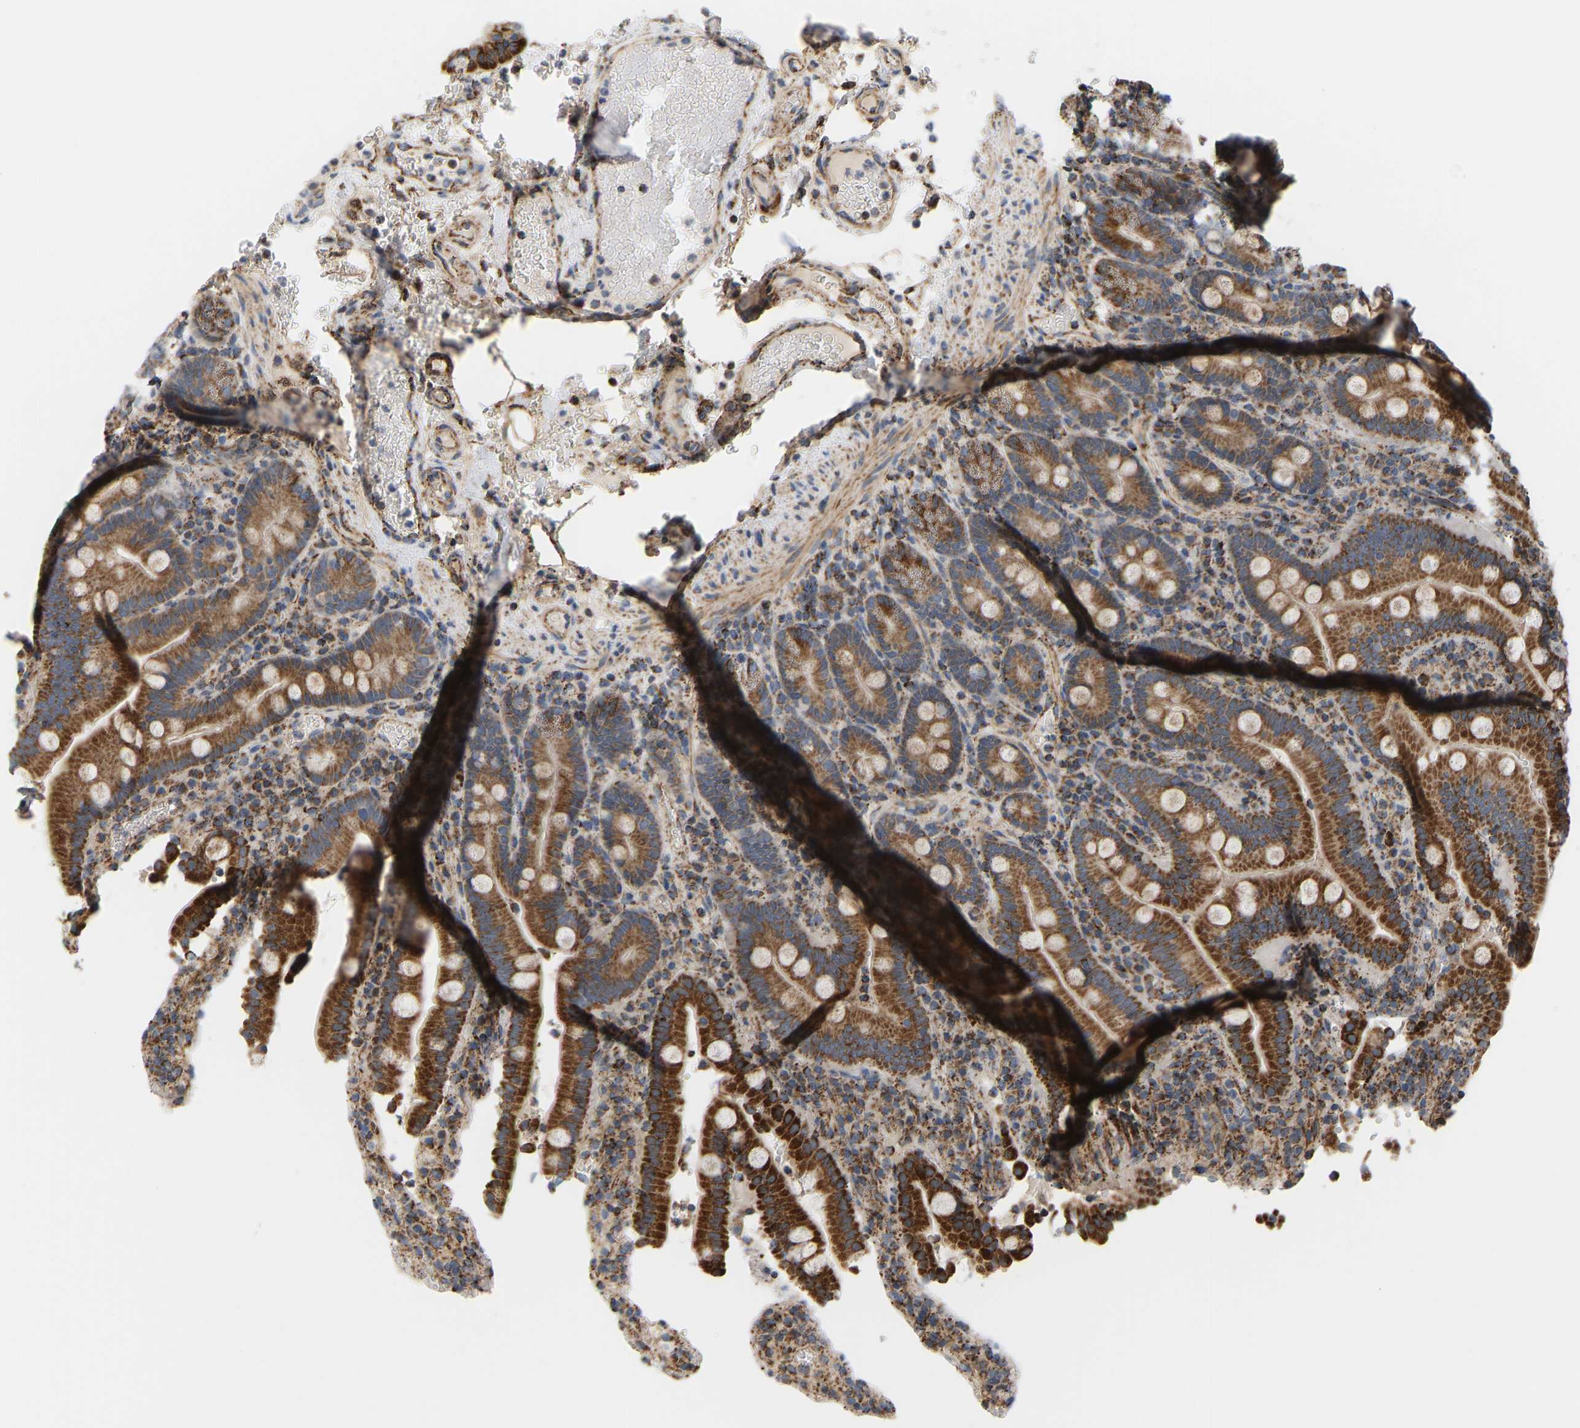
{"staining": {"intensity": "strong", "quantity": ">75%", "location": "cytoplasmic/membranous"}, "tissue": "duodenum", "cell_type": "Glandular cells", "image_type": "normal", "snomed": [{"axis": "morphology", "description": "Normal tissue, NOS"}, {"axis": "topography", "description": "Small intestine, NOS"}], "caption": "Glandular cells show strong cytoplasmic/membranous positivity in approximately >75% of cells in unremarkable duodenum. (IHC, brightfield microscopy, high magnification).", "gene": "GPSM2", "patient": {"sex": "female", "age": 71}}